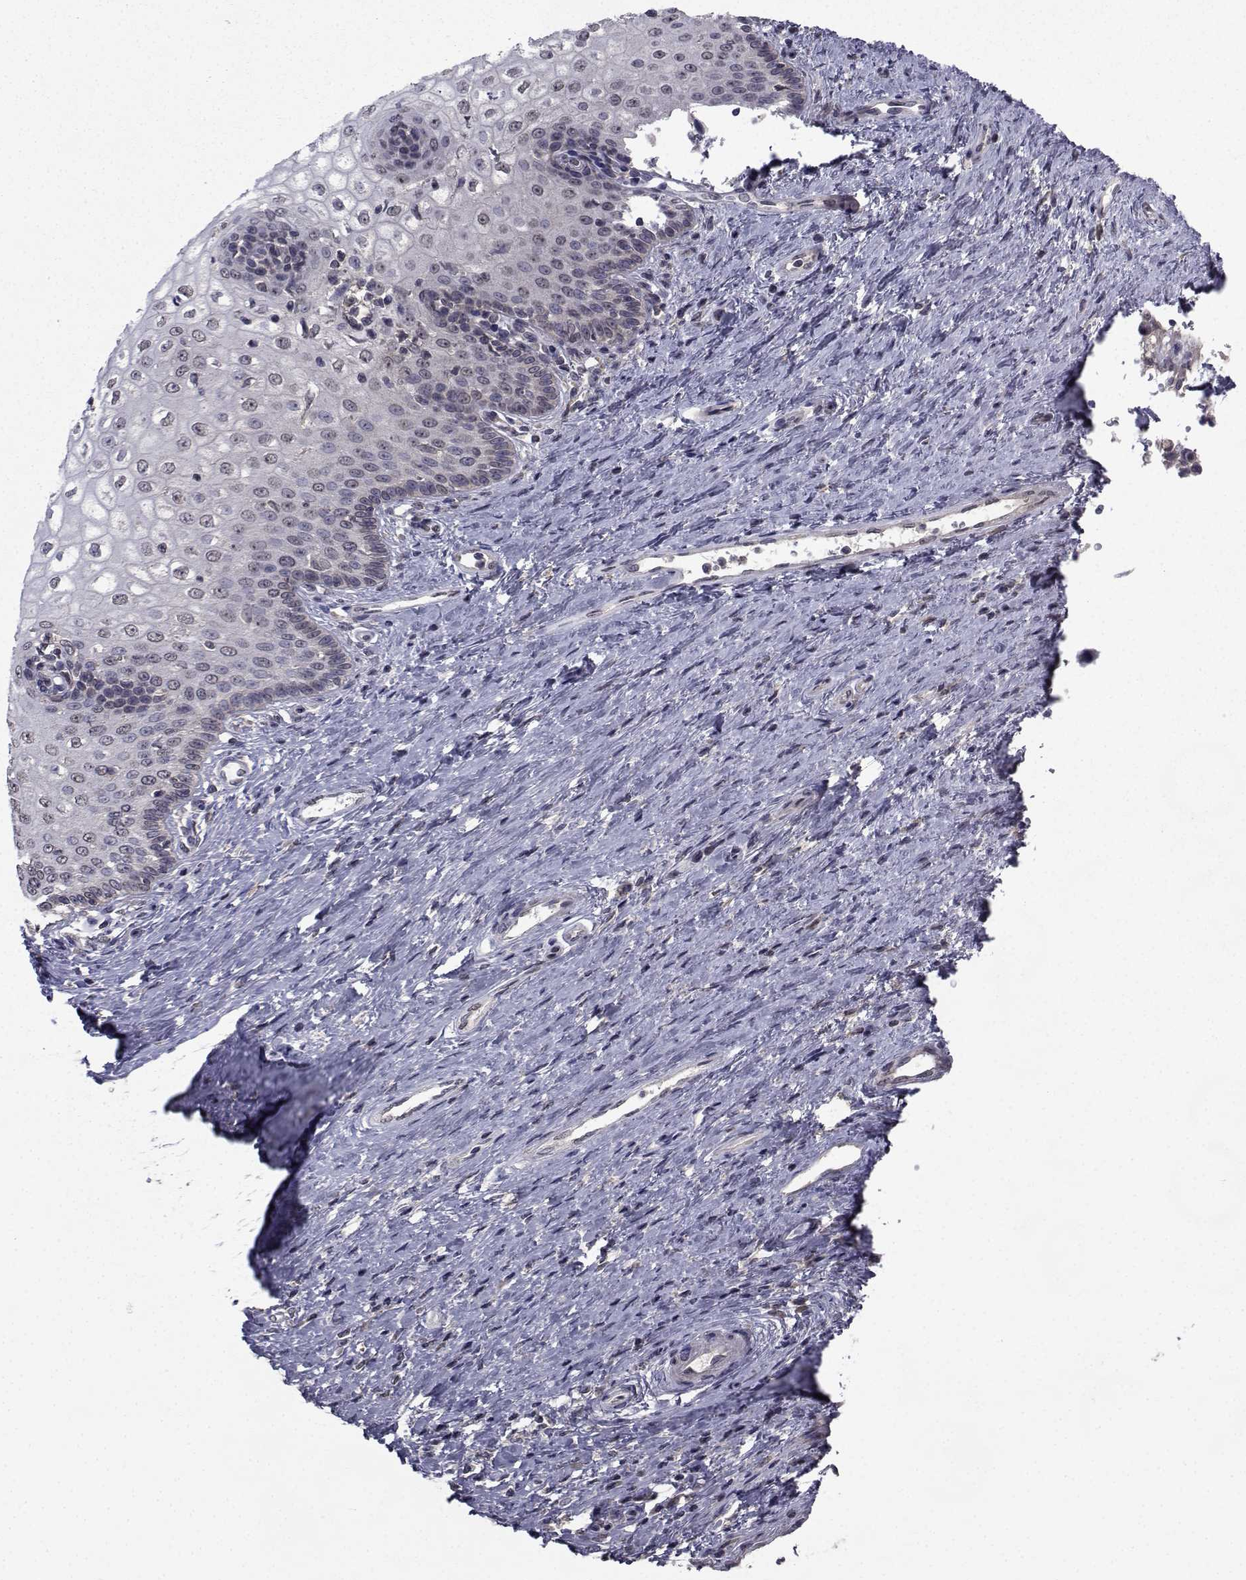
{"staining": {"intensity": "negative", "quantity": "none", "location": "none"}, "tissue": "cervical cancer", "cell_type": "Tumor cells", "image_type": "cancer", "snomed": [{"axis": "morphology", "description": "Squamous cell carcinoma, NOS"}, {"axis": "topography", "description": "Cervix"}], "caption": "A histopathology image of squamous cell carcinoma (cervical) stained for a protein demonstrates no brown staining in tumor cells.", "gene": "CYP2S1", "patient": {"sex": "female", "age": 26}}